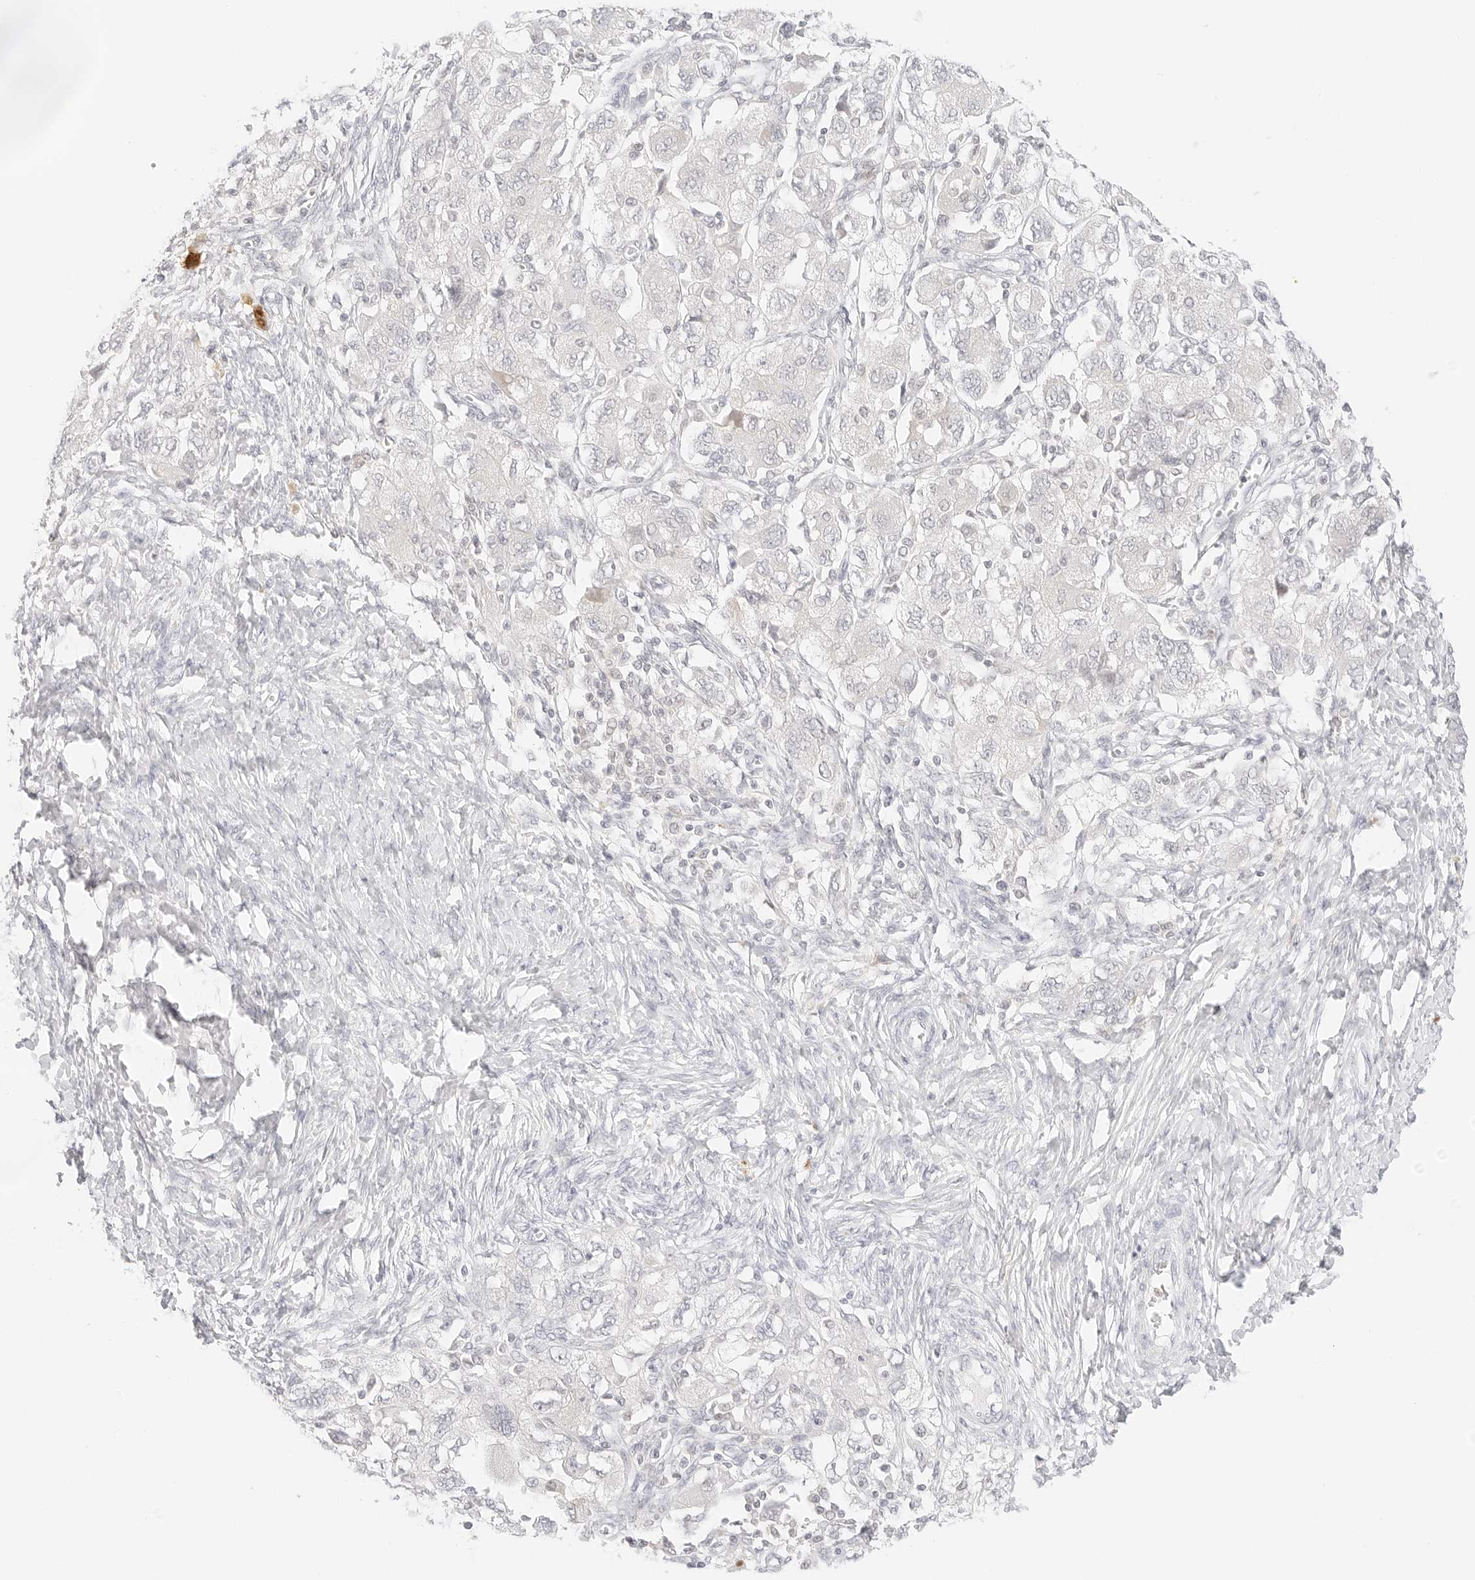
{"staining": {"intensity": "negative", "quantity": "none", "location": "none"}, "tissue": "ovarian cancer", "cell_type": "Tumor cells", "image_type": "cancer", "snomed": [{"axis": "morphology", "description": "Carcinoma, NOS"}, {"axis": "morphology", "description": "Cystadenocarcinoma, serous, NOS"}, {"axis": "topography", "description": "Ovary"}], "caption": "Human serous cystadenocarcinoma (ovarian) stained for a protein using immunohistochemistry exhibits no expression in tumor cells.", "gene": "GNAS", "patient": {"sex": "female", "age": 69}}